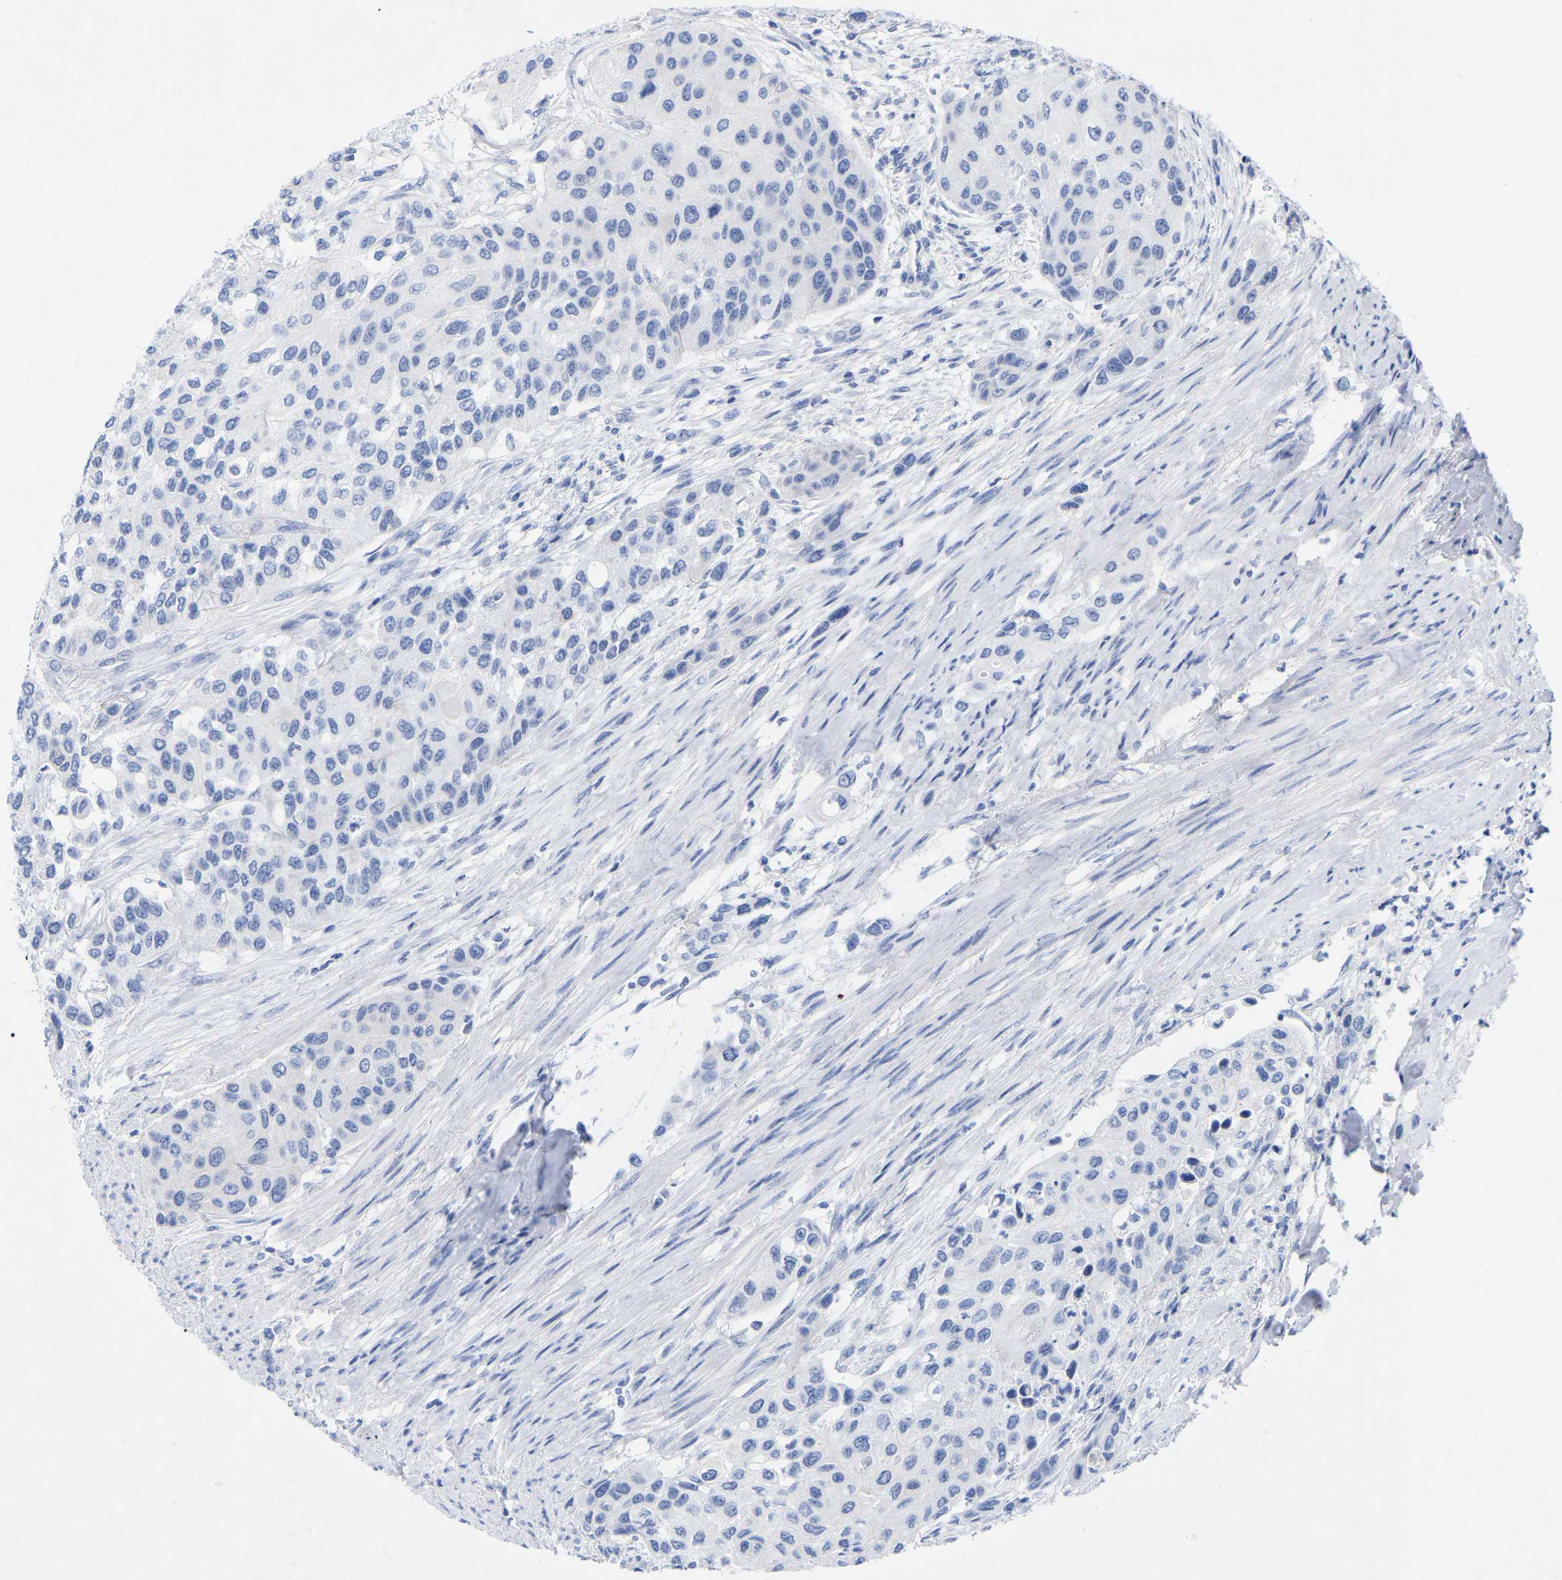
{"staining": {"intensity": "negative", "quantity": "none", "location": "none"}, "tissue": "urothelial cancer", "cell_type": "Tumor cells", "image_type": "cancer", "snomed": [{"axis": "morphology", "description": "Urothelial carcinoma, High grade"}, {"axis": "topography", "description": "Urinary bladder"}], "caption": "IHC photomicrograph of neoplastic tissue: urothelial cancer stained with DAB shows no significant protein staining in tumor cells.", "gene": "ZNF629", "patient": {"sex": "female", "age": 56}}